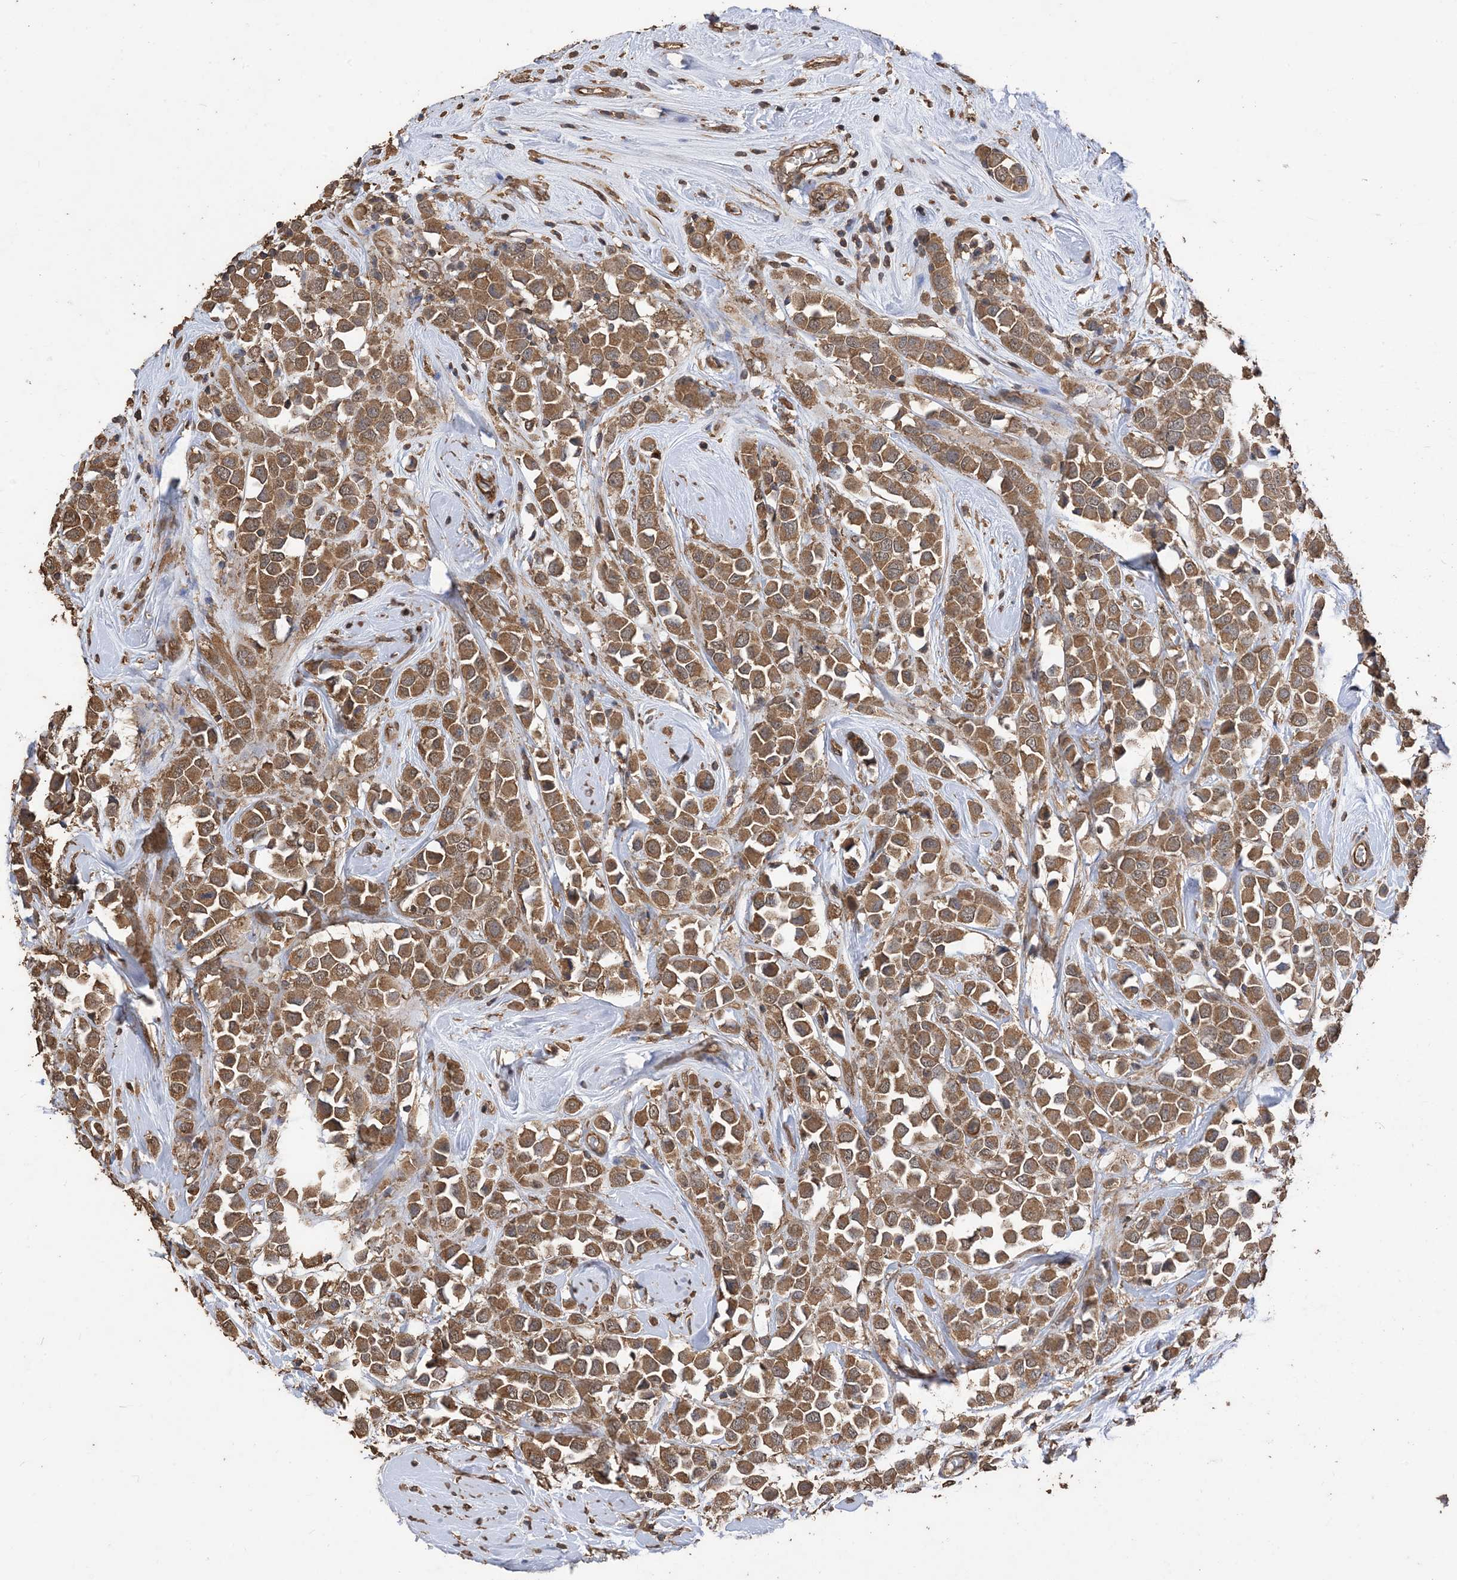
{"staining": {"intensity": "moderate", "quantity": ">75%", "location": "cytoplasmic/membranous"}, "tissue": "breast cancer", "cell_type": "Tumor cells", "image_type": "cancer", "snomed": [{"axis": "morphology", "description": "Duct carcinoma"}, {"axis": "topography", "description": "Breast"}], "caption": "A histopathology image of human breast cancer (infiltrating ductal carcinoma) stained for a protein shows moderate cytoplasmic/membranous brown staining in tumor cells.", "gene": "ZKSCAN5", "patient": {"sex": "female", "age": 61}}